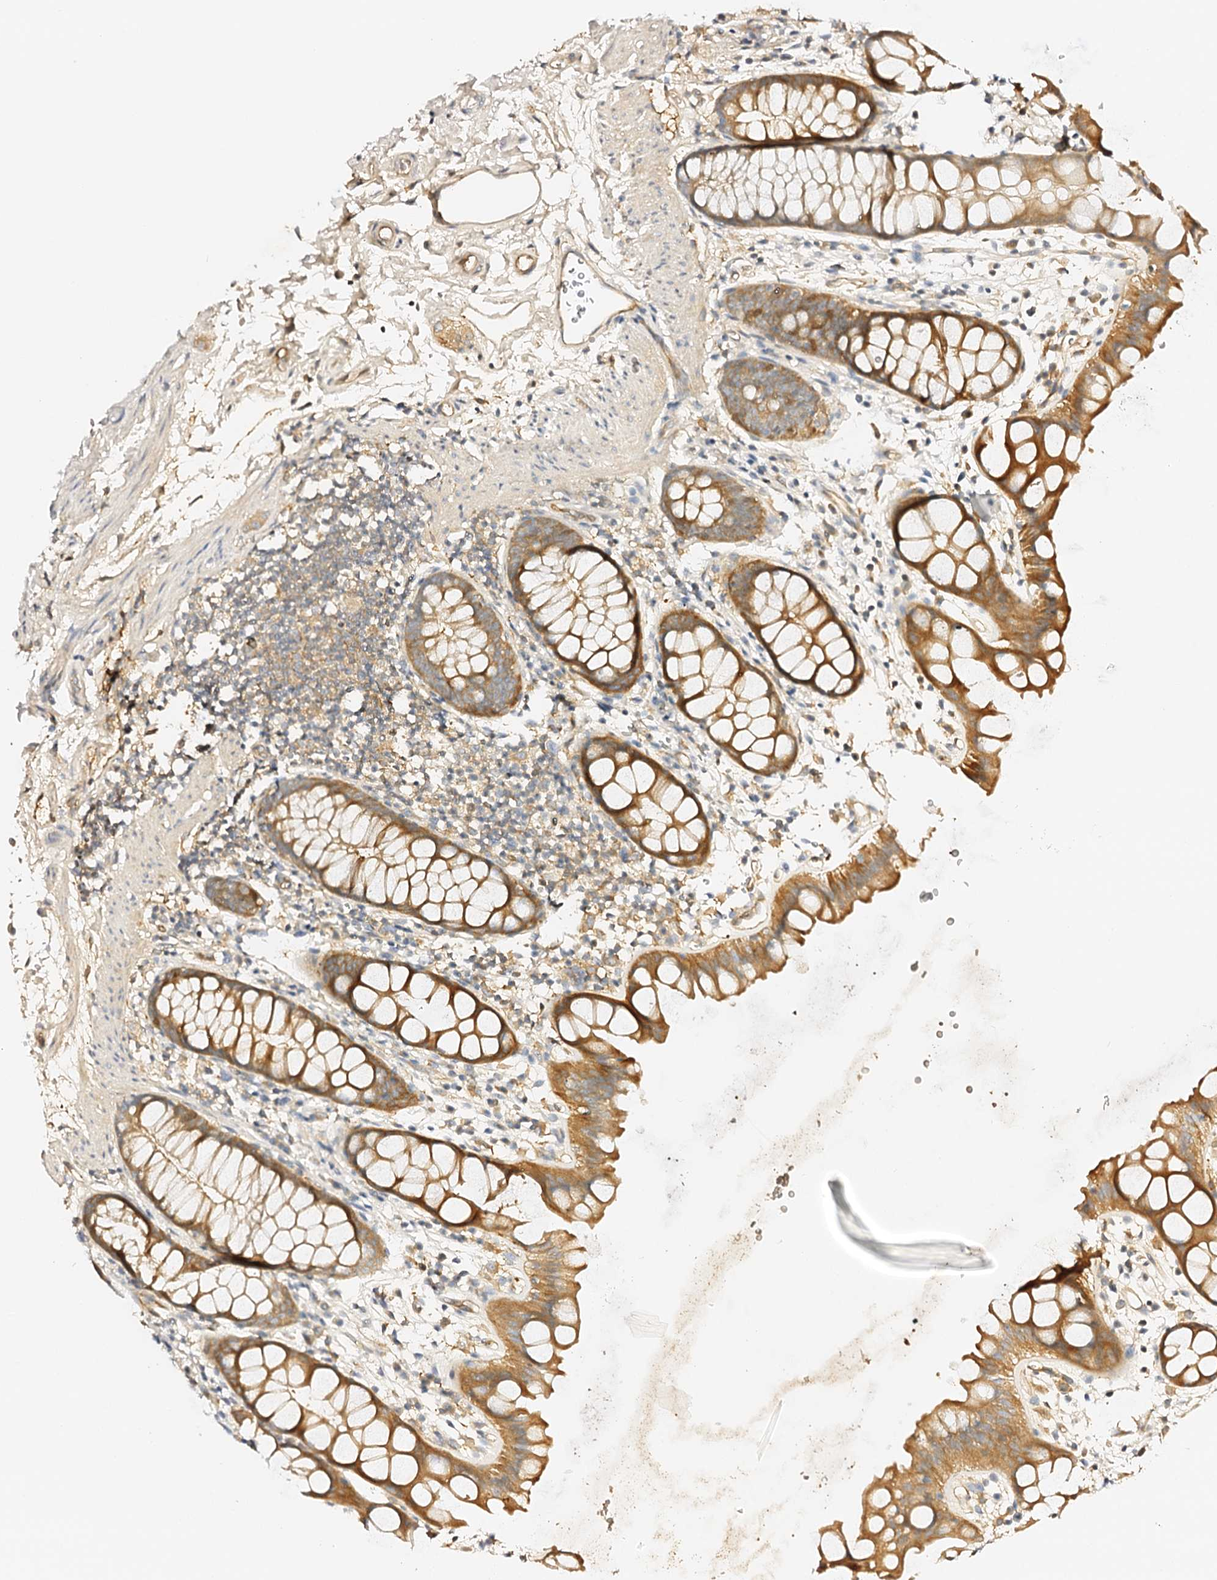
{"staining": {"intensity": "moderate", "quantity": ">75%", "location": "cytoplasmic/membranous"}, "tissue": "rectum", "cell_type": "Glandular cells", "image_type": "normal", "snomed": [{"axis": "morphology", "description": "Normal tissue, NOS"}, {"axis": "topography", "description": "Rectum"}], "caption": "Immunohistochemistry (DAB) staining of unremarkable rectum demonstrates moderate cytoplasmic/membranous protein staining in about >75% of glandular cells.", "gene": "CSKMT", "patient": {"sex": "female", "age": 65}}